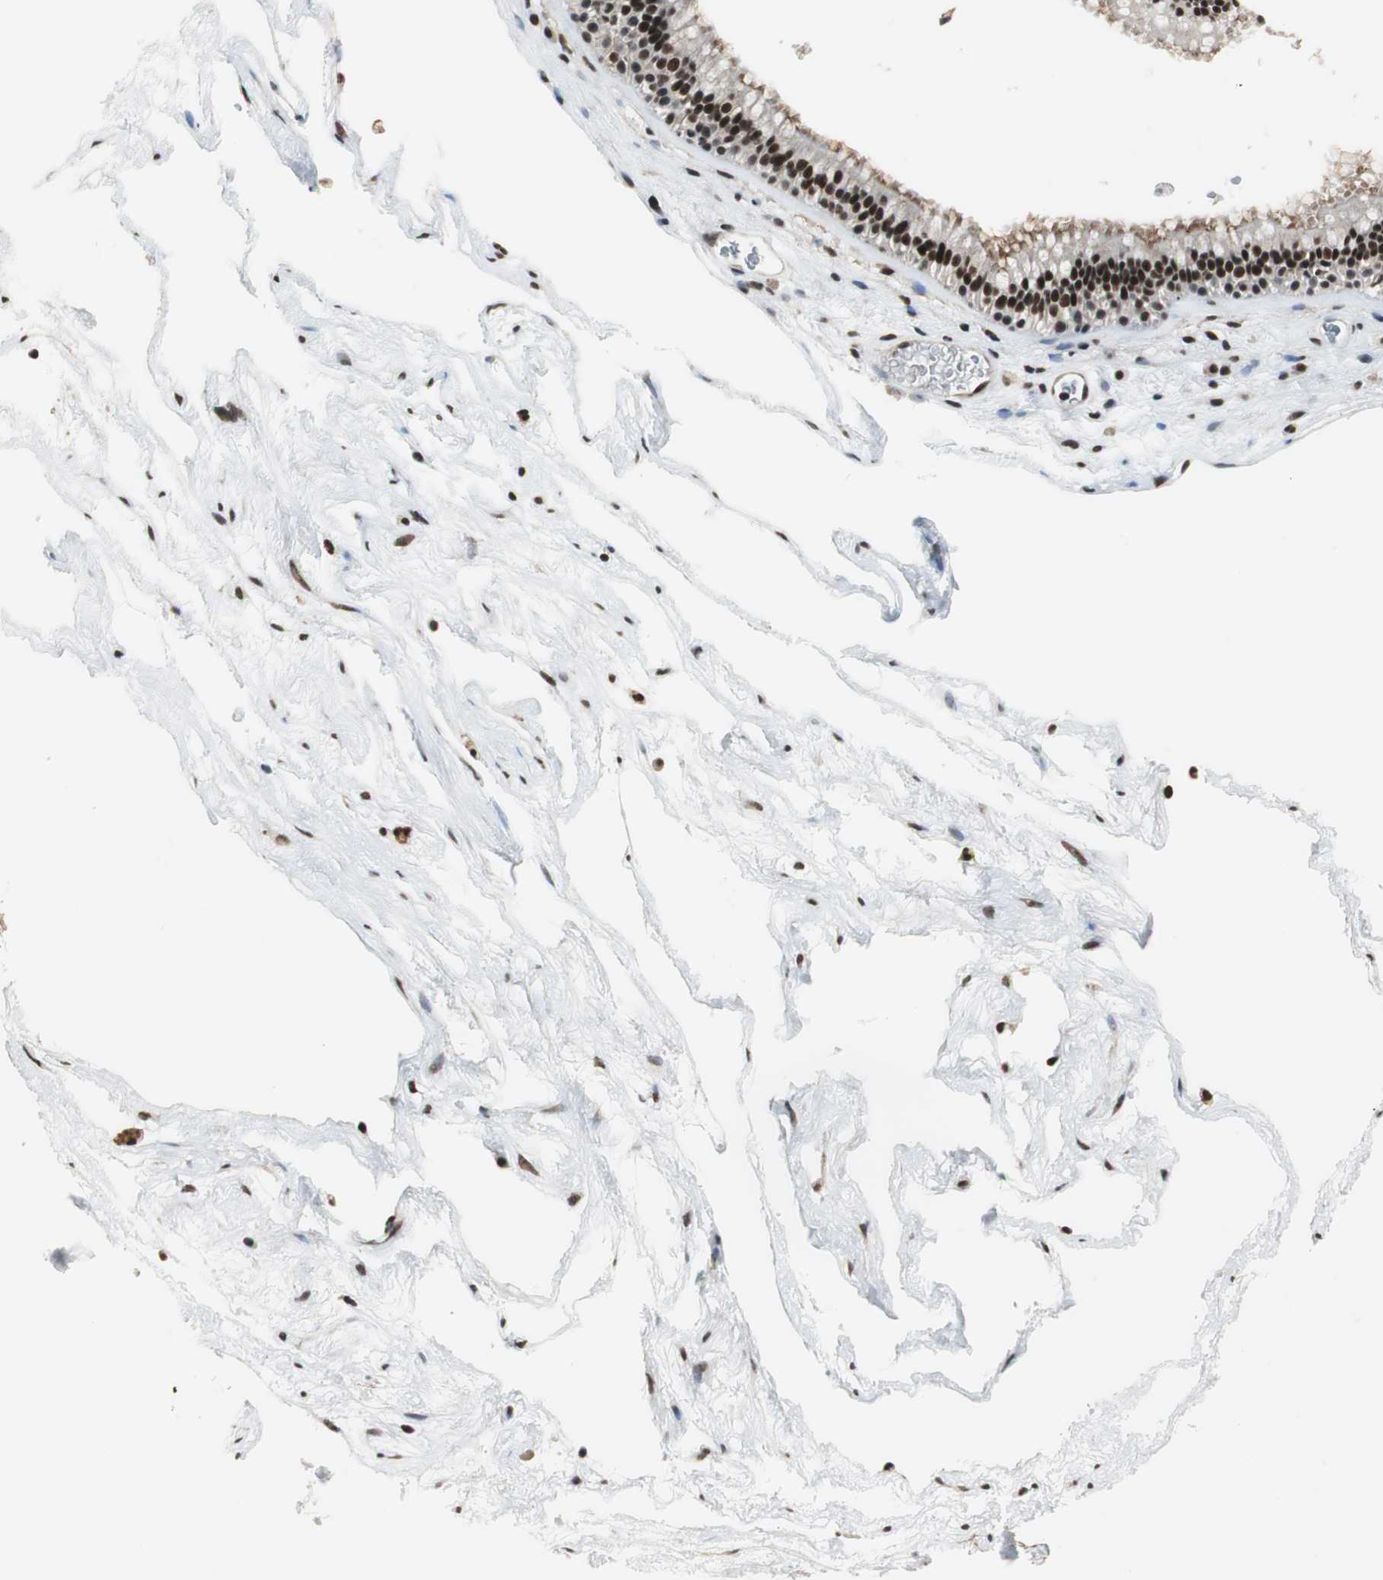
{"staining": {"intensity": "strong", "quantity": ">75%", "location": "cytoplasmic/membranous,nuclear"}, "tissue": "nasopharynx", "cell_type": "Respiratory epithelial cells", "image_type": "normal", "snomed": [{"axis": "morphology", "description": "Normal tissue, NOS"}, {"axis": "morphology", "description": "Inflammation, NOS"}, {"axis": "topography", "description": "Nasopharynx"}], "caption": "This is an image of immunohistochemistry staining of normal nasopharynx, which shows strong positivity in the cytoplasmic/membranous,nuclear of respiratory epithelial cells.", "gene": "MKX", "patient": {"sex": "male", "age": 48}}